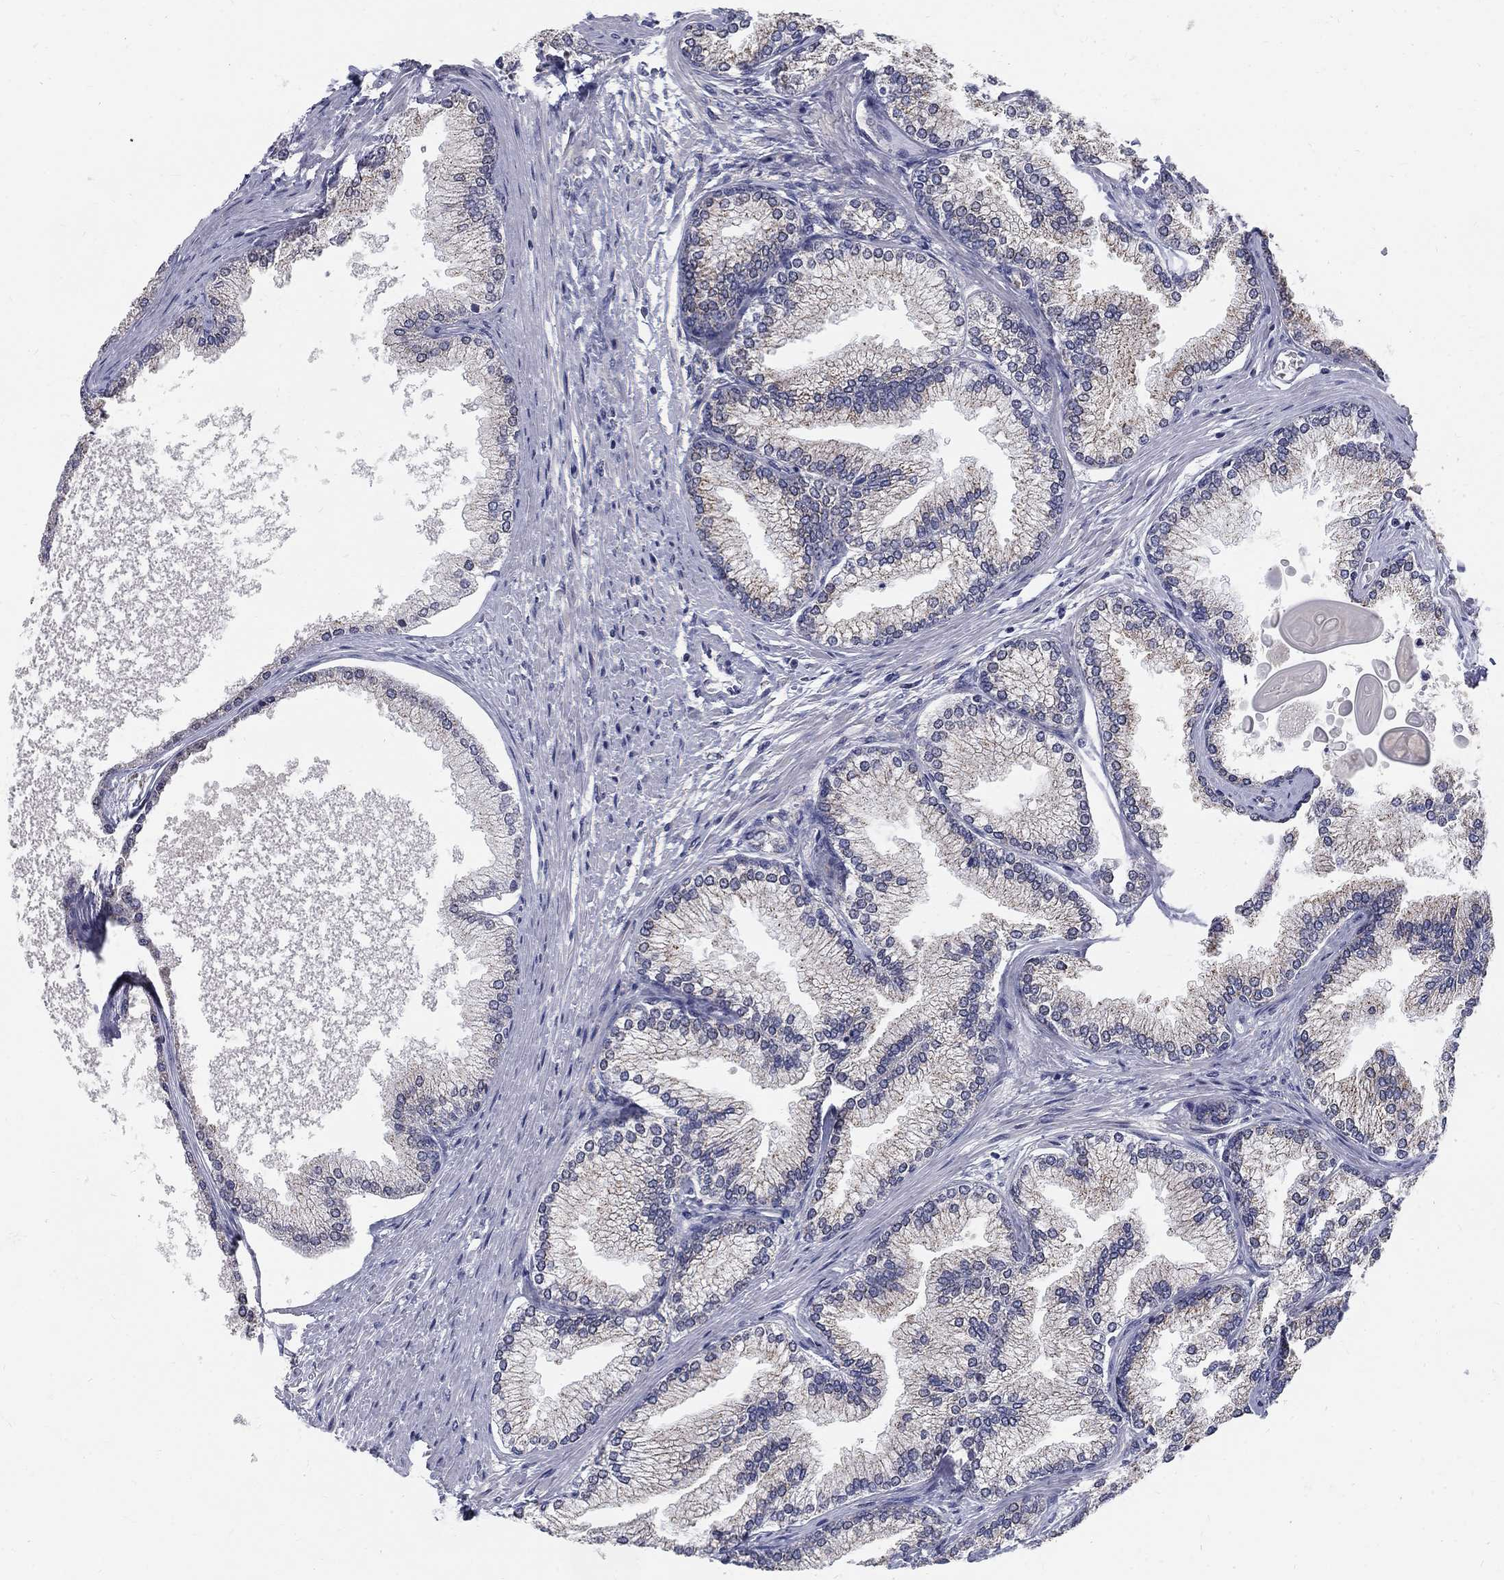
{"staining": {"intensity": "moderate", "quantity": "25%-75%", "location": "cytoplasmic/membranous"}, "tissue": "prostate", "cell_type": "Glandular cells", "image_type": "normal", "snomed": [{"axis": "morphology", "description": "Normal tissue, NOS"}, {"axis": "topography", "description": "Prostate"}], "caption": "A brown stain labels moderate cytoplasmic/membranous staining of a protein in glandular cells of unremarkable human prostate.", "gene": "PANK3", "patient": {"sex": "male", "age": 72}}